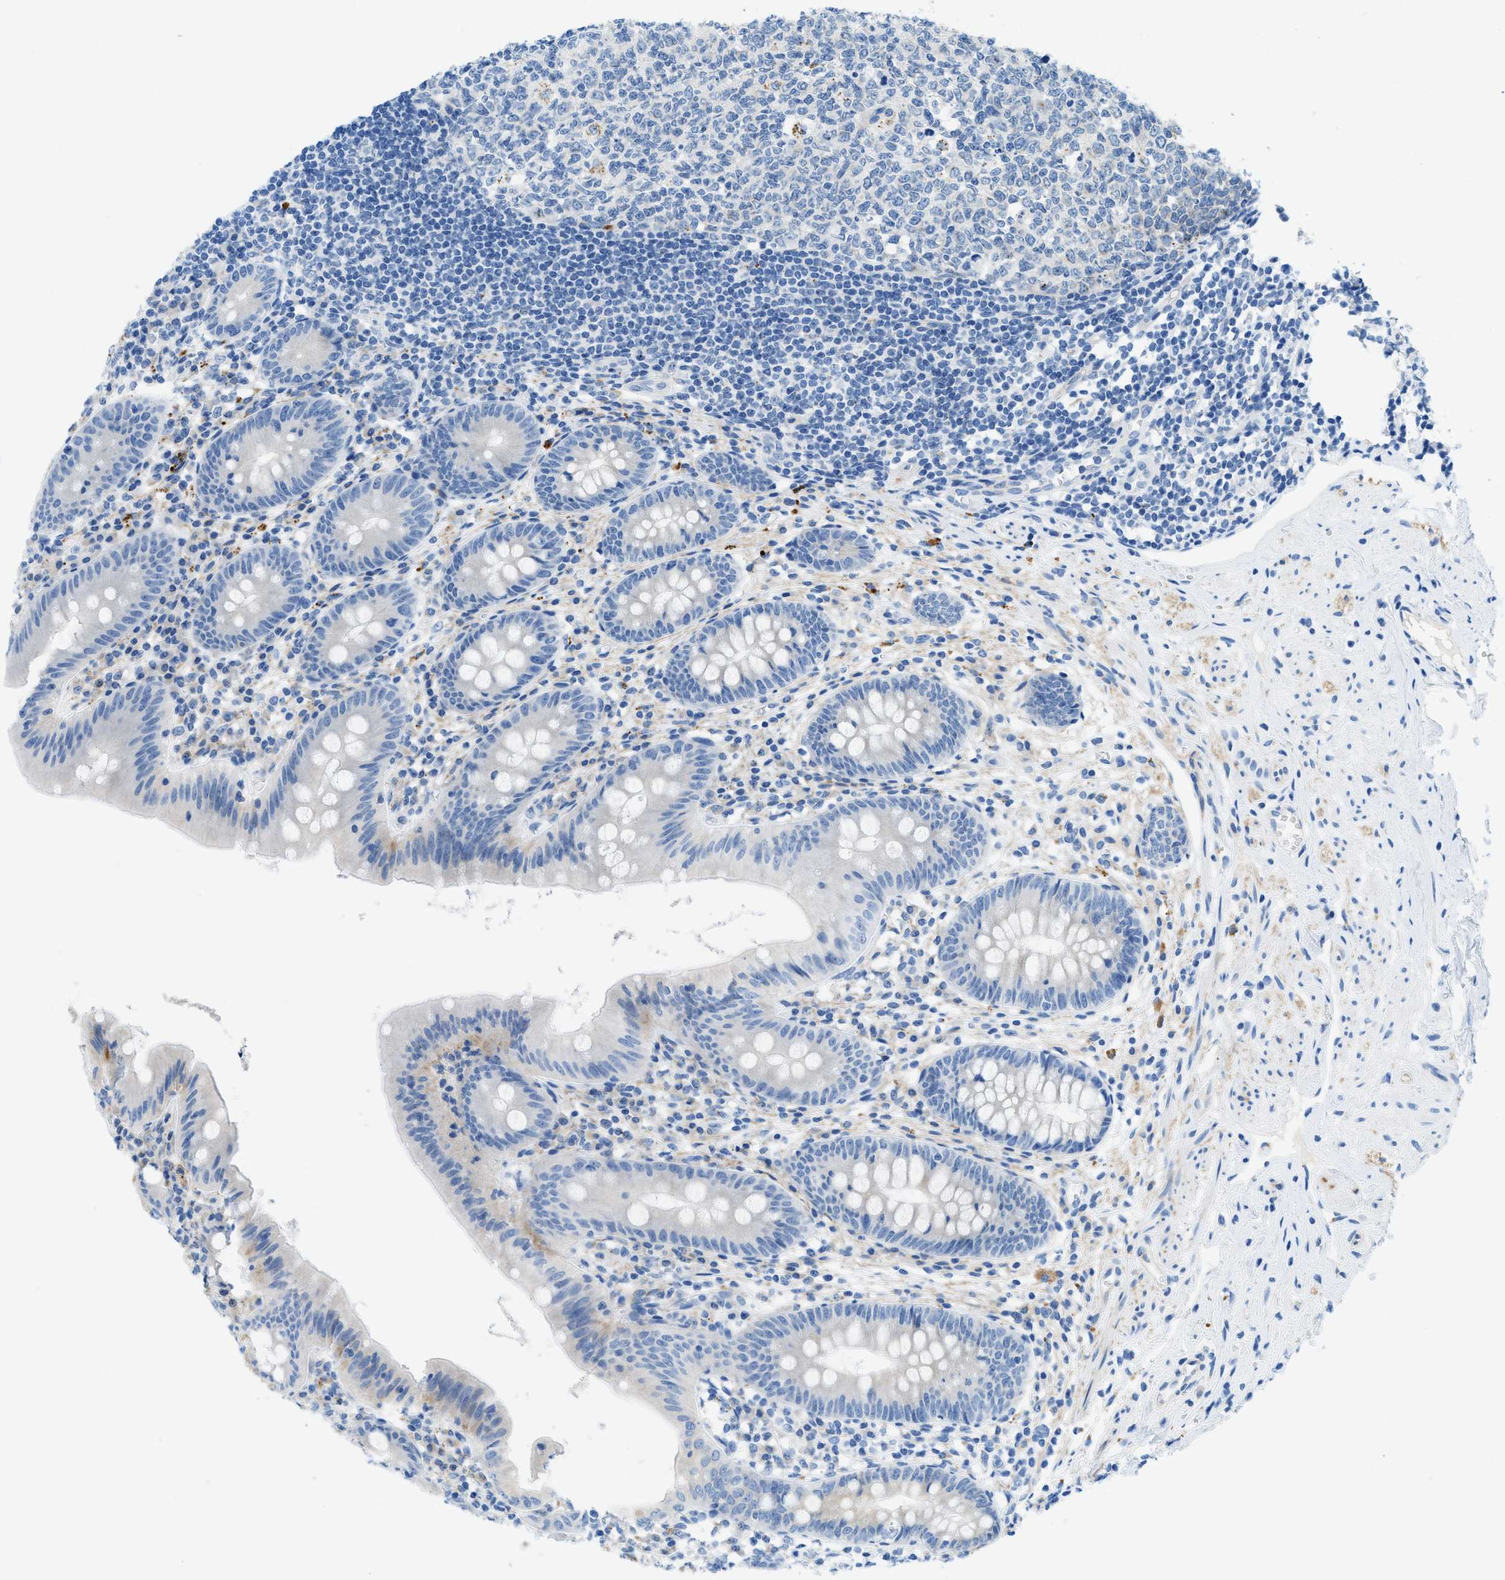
{"staining": {"intensity": "weak", "quantity": "<25%", "location": "cytoplasmic/membranous"}, "tissue": "appendix", "cell_type": "Glandular cells", "image_type": "normal", "snomed": [{"axis": "morphology", "description": "Normal tissue, NOS"}, {"axis": "topography", "description": "Appendix"}], "caption": "This histopathology image is of normal appendix stained with immunohistochemistry to label a protein in brown with the nuclei are counter-stained blue. There is no positivity in glandular cells.", "gene": "TMEM248", "patient": {"sex": "male", "age": 56}}